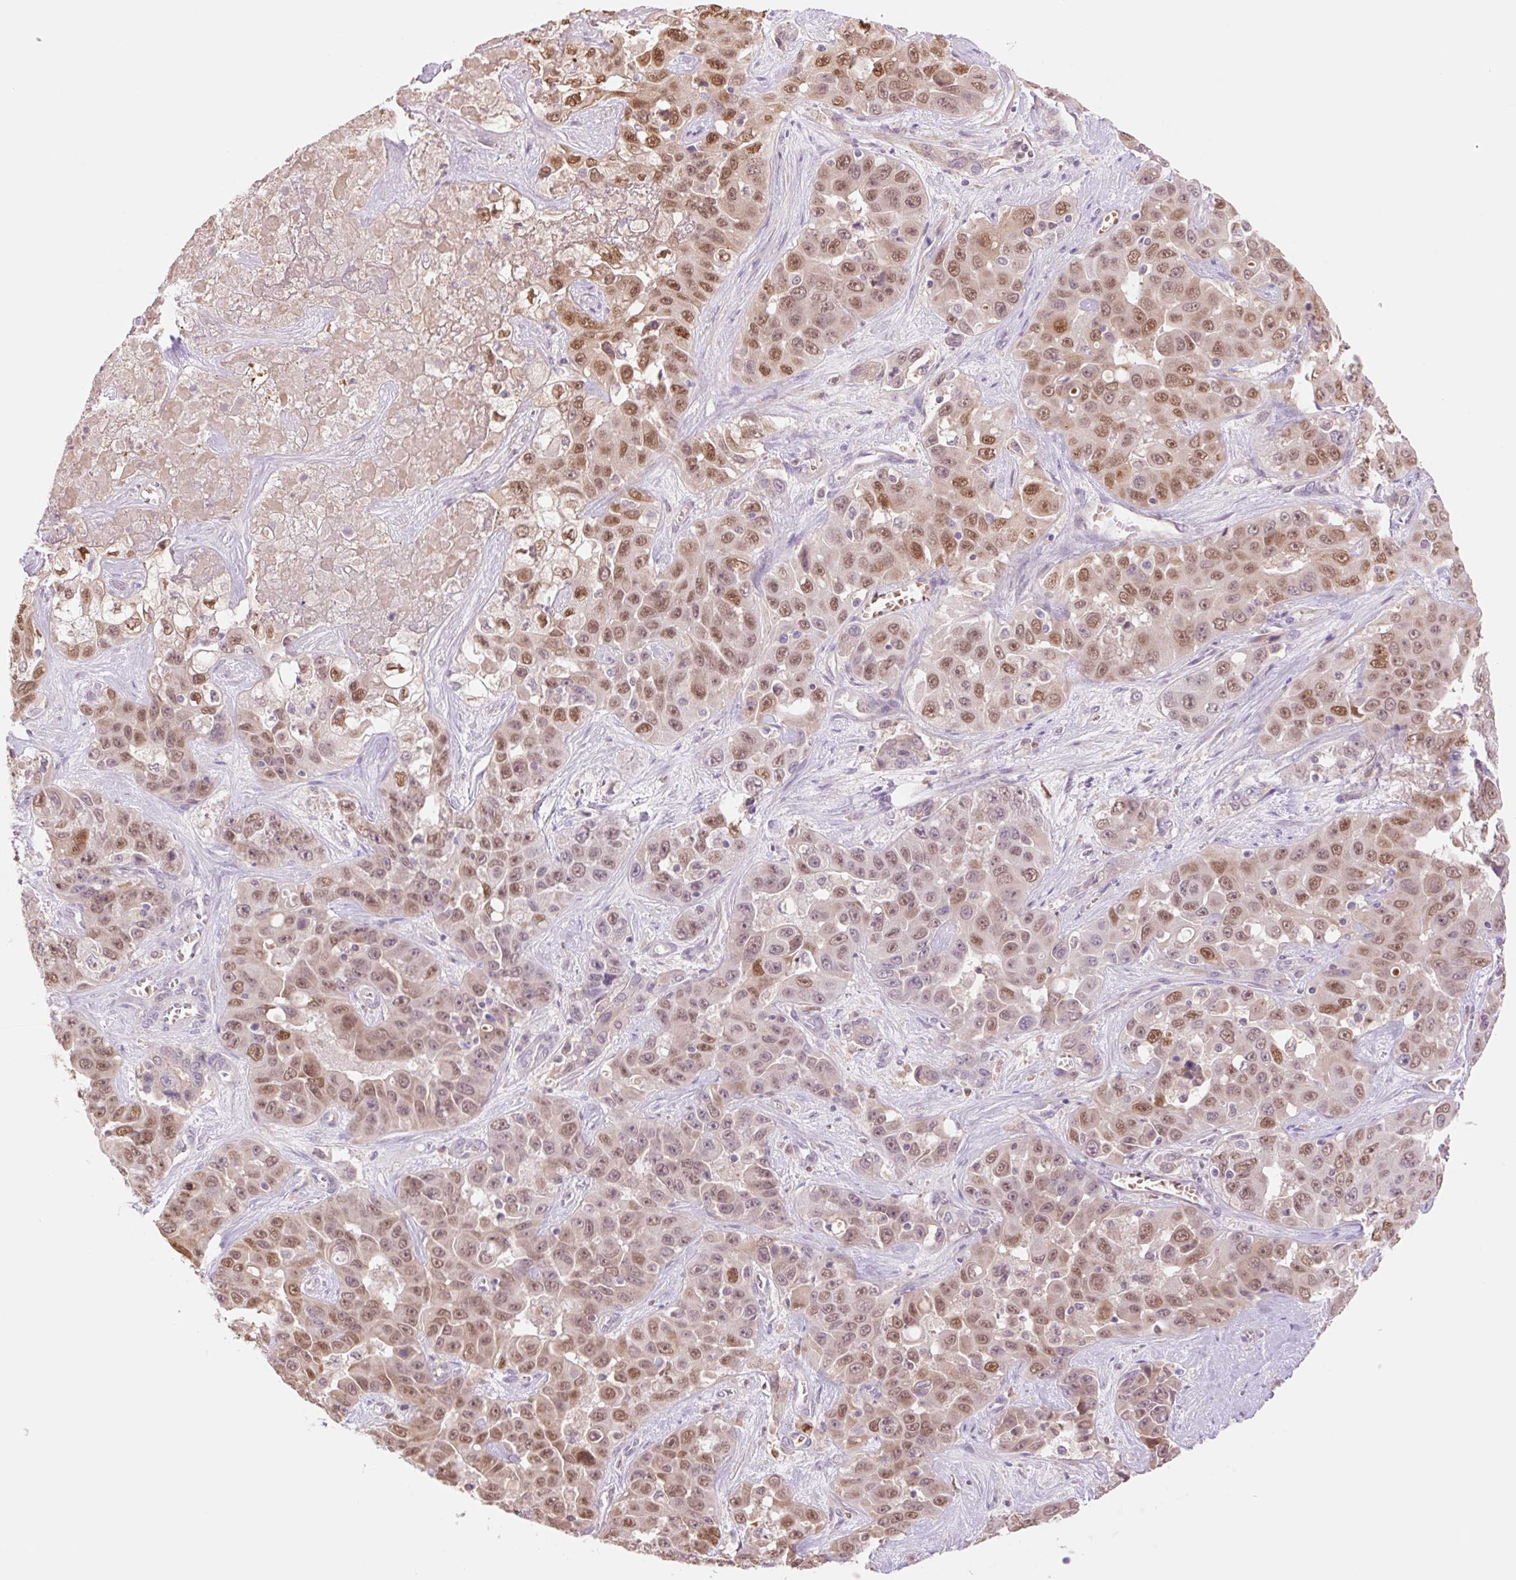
{"staining": {"intensity": "moderate", "quantity": ">75%", "location": "nuclear"}, "tissue": "liver cancer", "cell_type": "Tumor cells", "image_type": "cancer", "snomed": [{"axis": "morphology", "description": "Cholangiocarcinoma"}, {"axis": "topography", "description": "Liver"}], "caption": "This histopathology image shows liver cholangiocarcinoma stained with immunohistochemistry (IHC) to label a protein in brown. The nuclear of tumor cells show moderate positivity for the protein. Nuclei are counter-stained blue.", "gene": "HEBP1", "patient": {"sex": "female", "age": 52}}